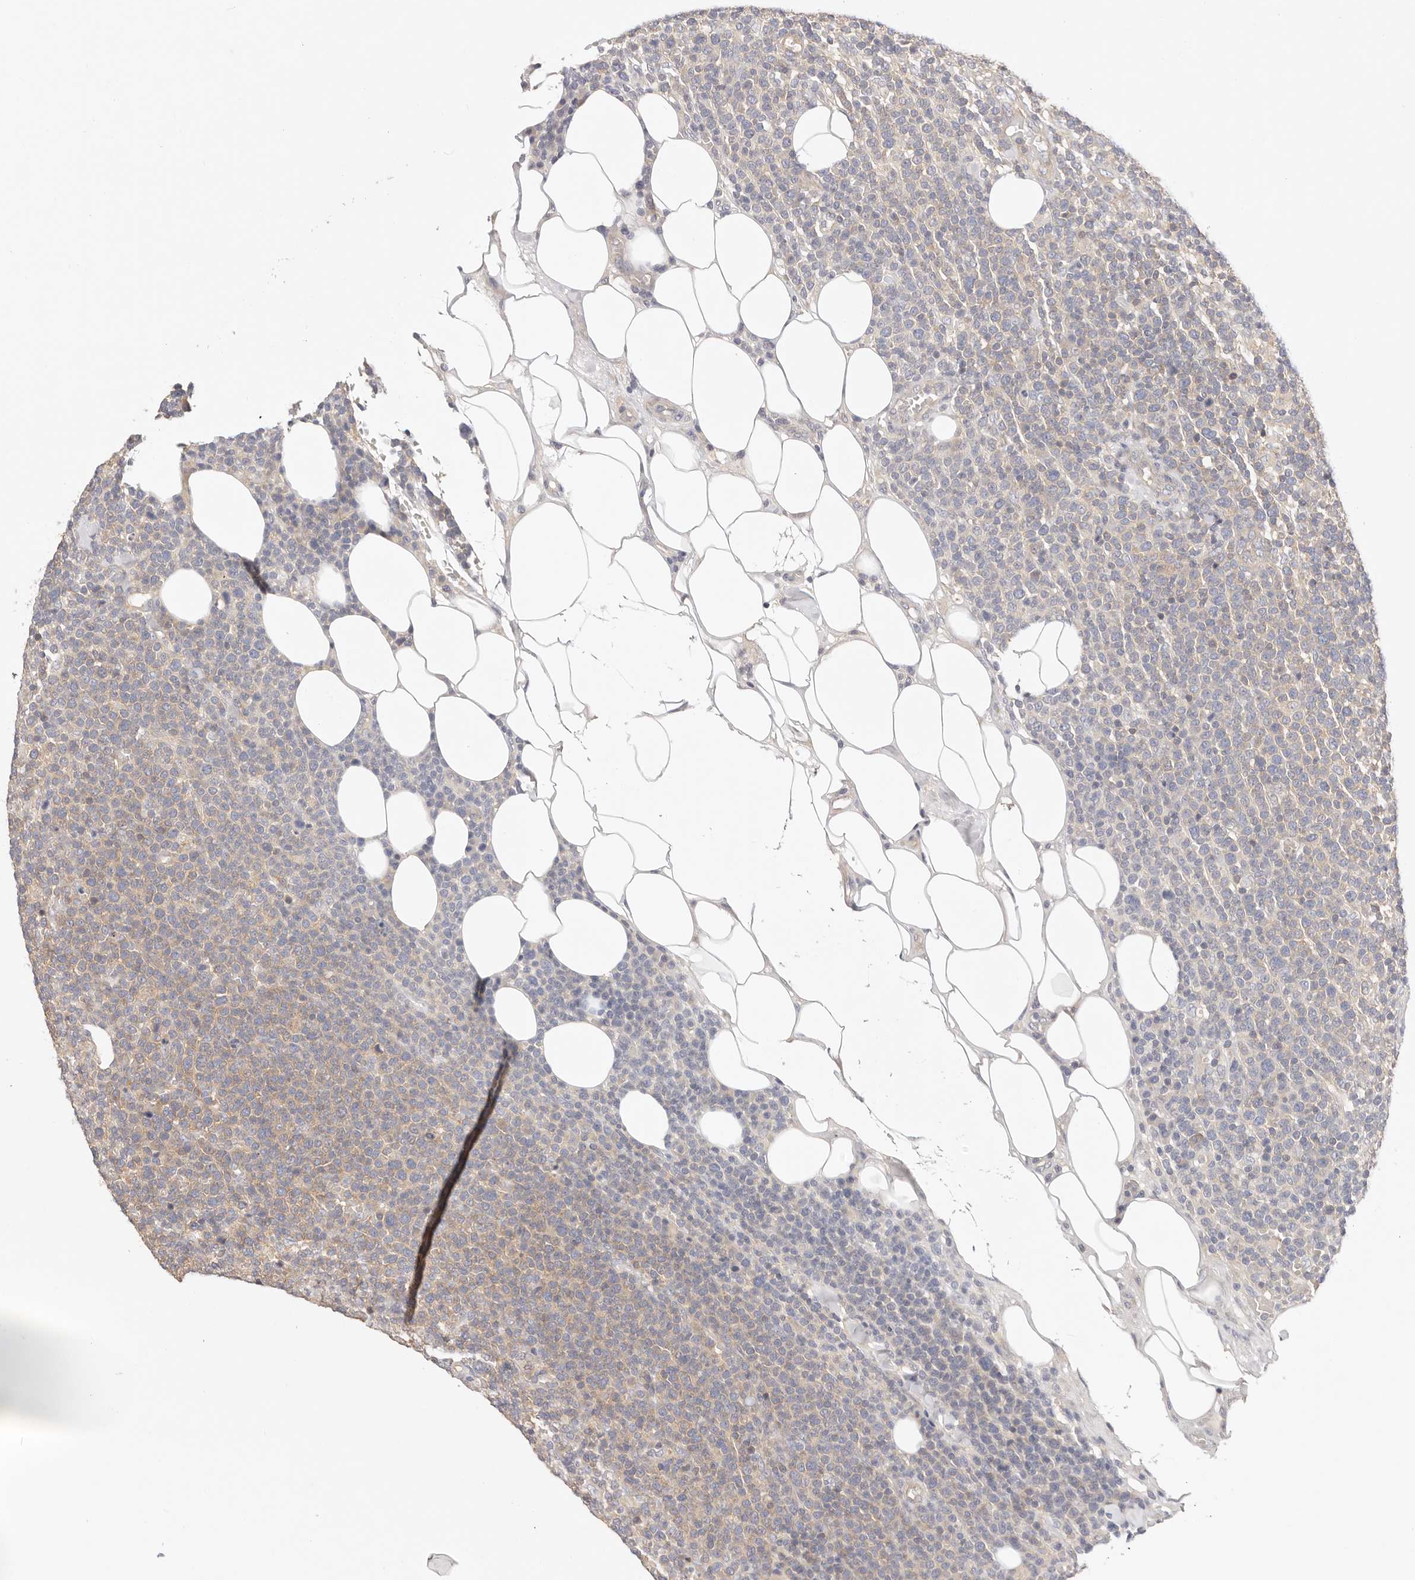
{"staining": {"intensity": "weak", "quantity": "25%-75%", "location": "cytoplasmic/membranous"}, "tissue": "lymphoma", "cell_type": "Tumor cells", "image_type": "cancer", "snomed": [{"axis": "morphology", "description": "Malignant lymphoma, non-Hodgkin's type, High grade"}, {"axis": "topography", "description": "Lymph node"}], "caption": "High-grade malignant lymphoma, non-Hodgkin's type stained for a protein exhibits weak cytoplasmic/membranous positivity in tumor cells. (DAB IHC, brown staining for protein, blue staining for nuclei).", "gene": "KCMF1", "patient": {"sex": "male", "age": 61}}